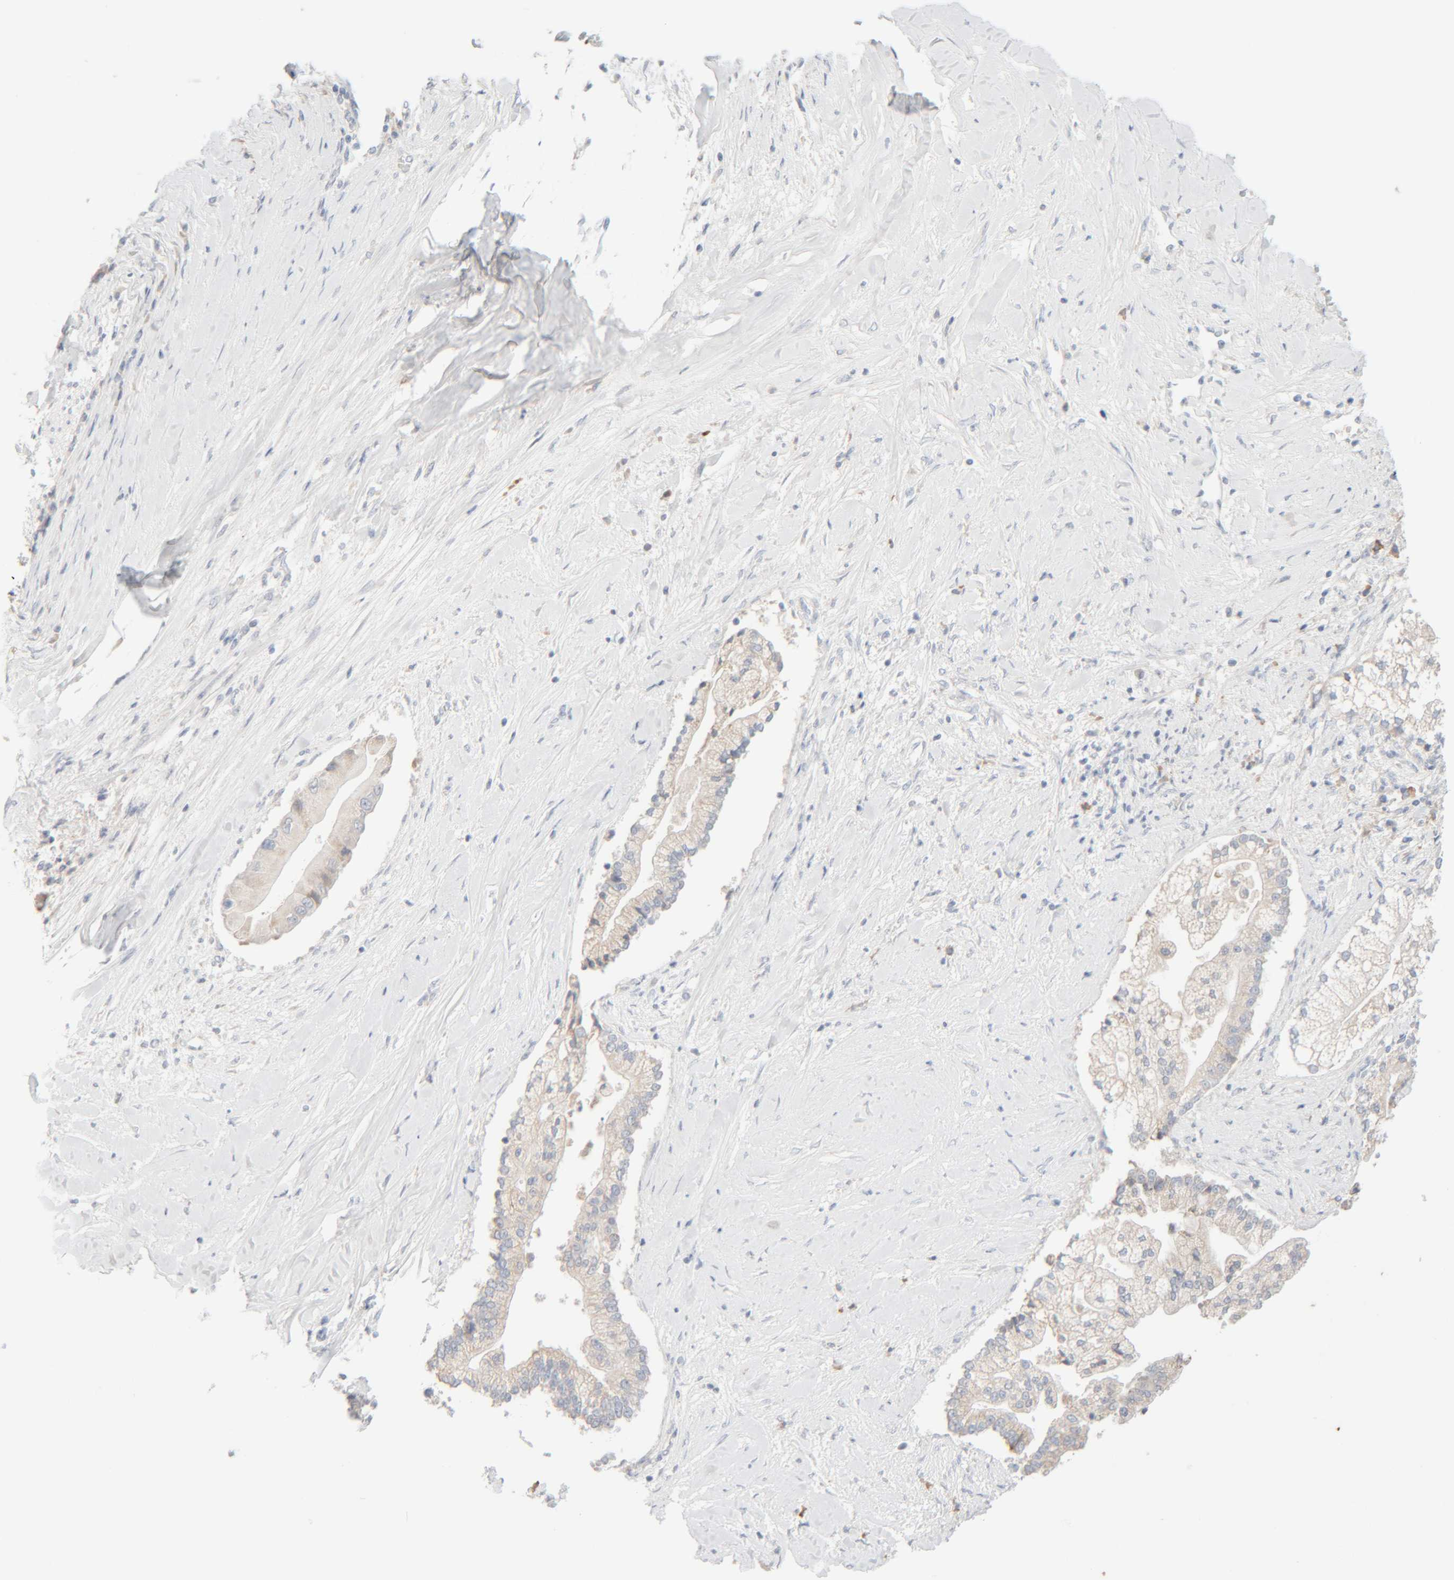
{"staining": {"intensity": "weak", "quantity": "<25%", "location": "cytoplasmic/membranous"}, "tissue": "liver cancer", "cell_type": "Tumor cells", "image_type": "cancer", "snomed": [{"axis": "morphology", "description": "Cholangiocarcinoma"}, {"axis": "topography", "description": "Liver"}], "caption": "Immunohistochemistry image of neoplastic tissue: human liver cancer (cholangiocarcinoma) stained with DAB (3,3'-diaminobenzidine) displays no significant protein expression in tumor cells. (Stains: DAB IHC with hematoxylin counter stain, Microscopy: brightfield microscopy at high magnification).", "gene": "RIDA", "patient": {"sex": "male", "age": 50}}